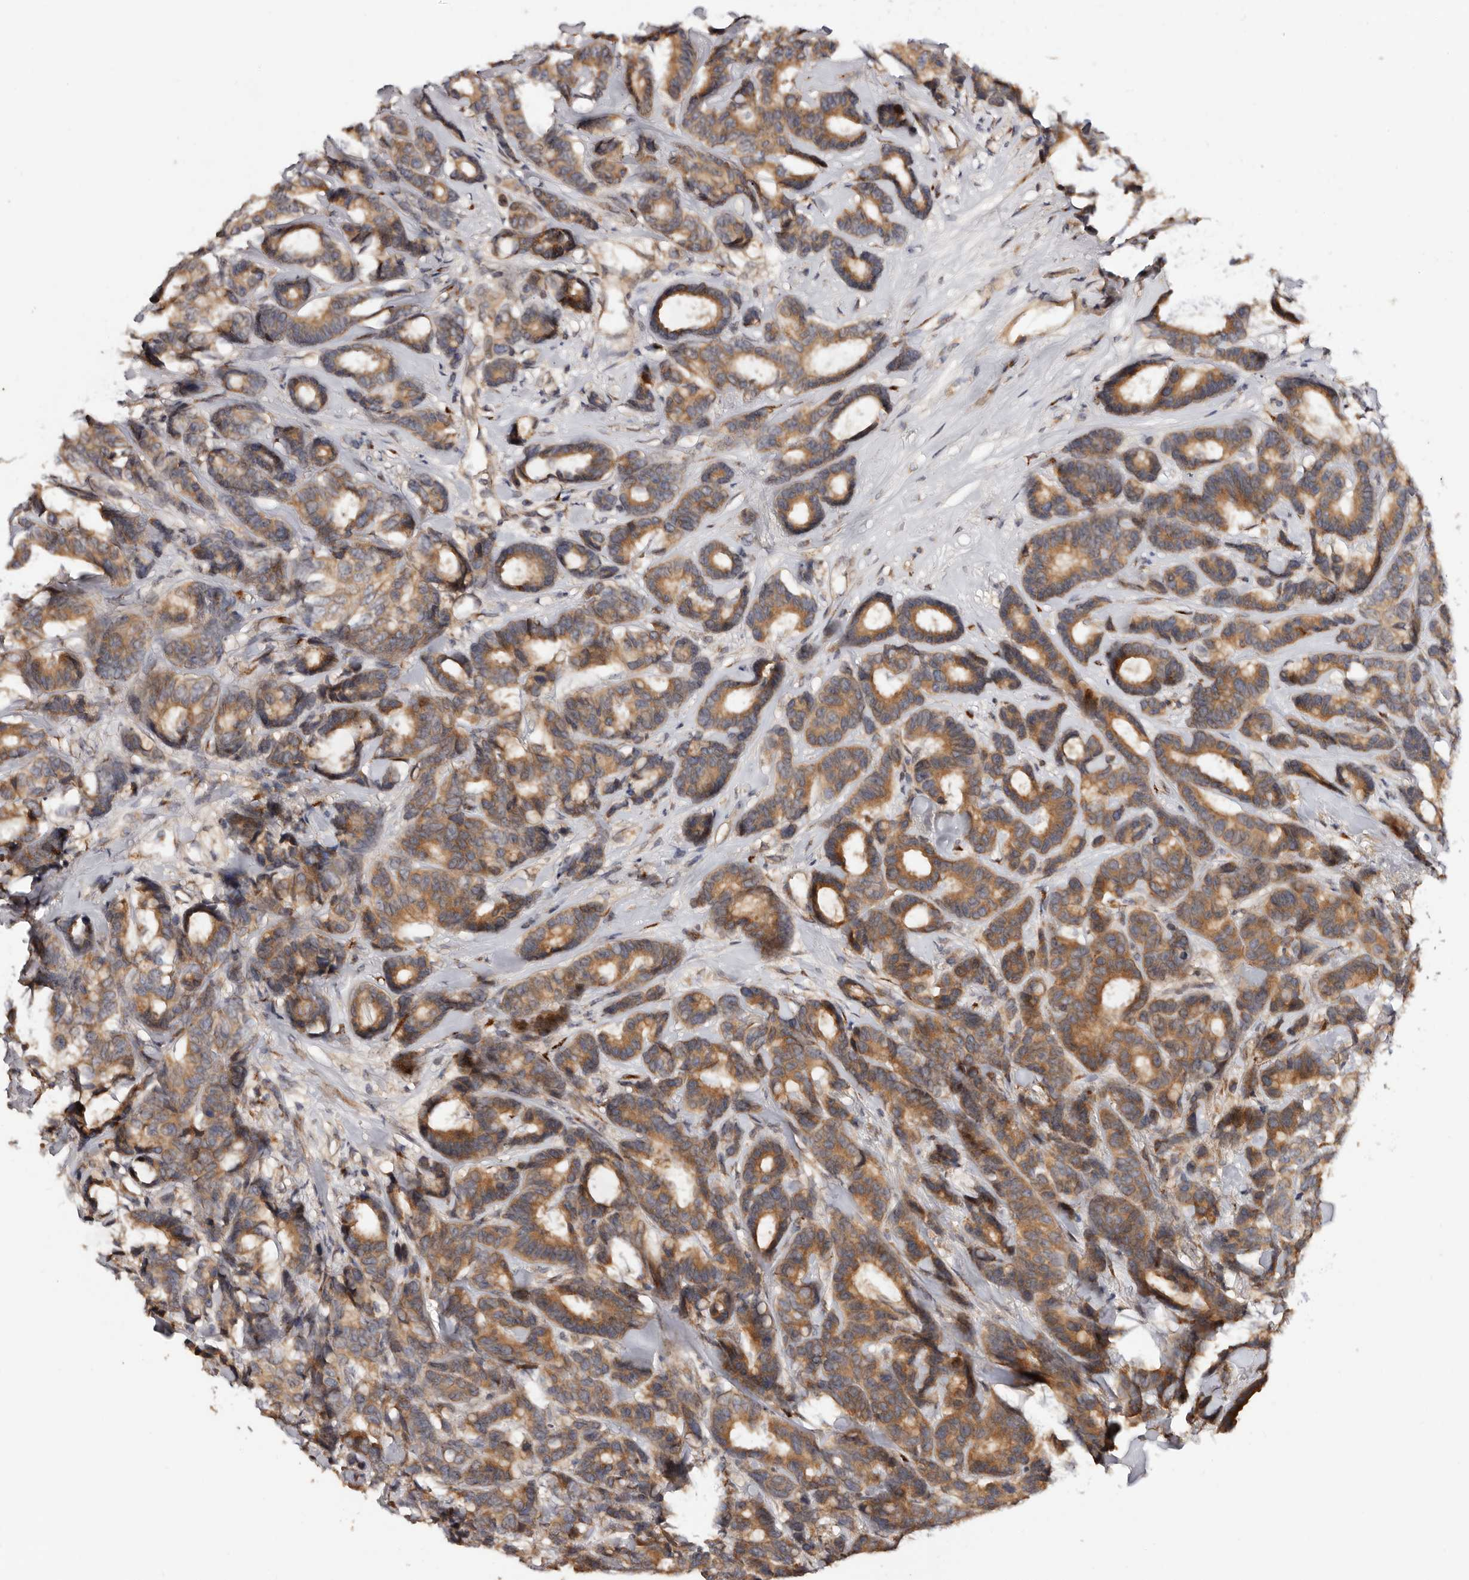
{"staining": {"intensity": "moderate", "quantity": ">75%", "location": "cytoplasmic/membranous"}, "tissue": "breast cancer", "cell_type": "Tumor cells", "image_type": "cancer", "snomed": [{"axis": "morphology", "description": "Duct carcinoma"}, {"axis": "topography", "description": "Breast"}], "caption": "Immunohistochemistry (IHC) staining of breast intraductal carcinoma, which exhibits medium levels of moderate cytoplasmic/membranous staining in about >75% of tumor cells indicating moderate cytoplasmic/membranous protein staining. The staining was performed using DAB (brown) for protein detection and nuclei were counterstained in hematoxylin (blue).", "gene": "DACT2", "patient": {"sex": "female", "age": 87}}